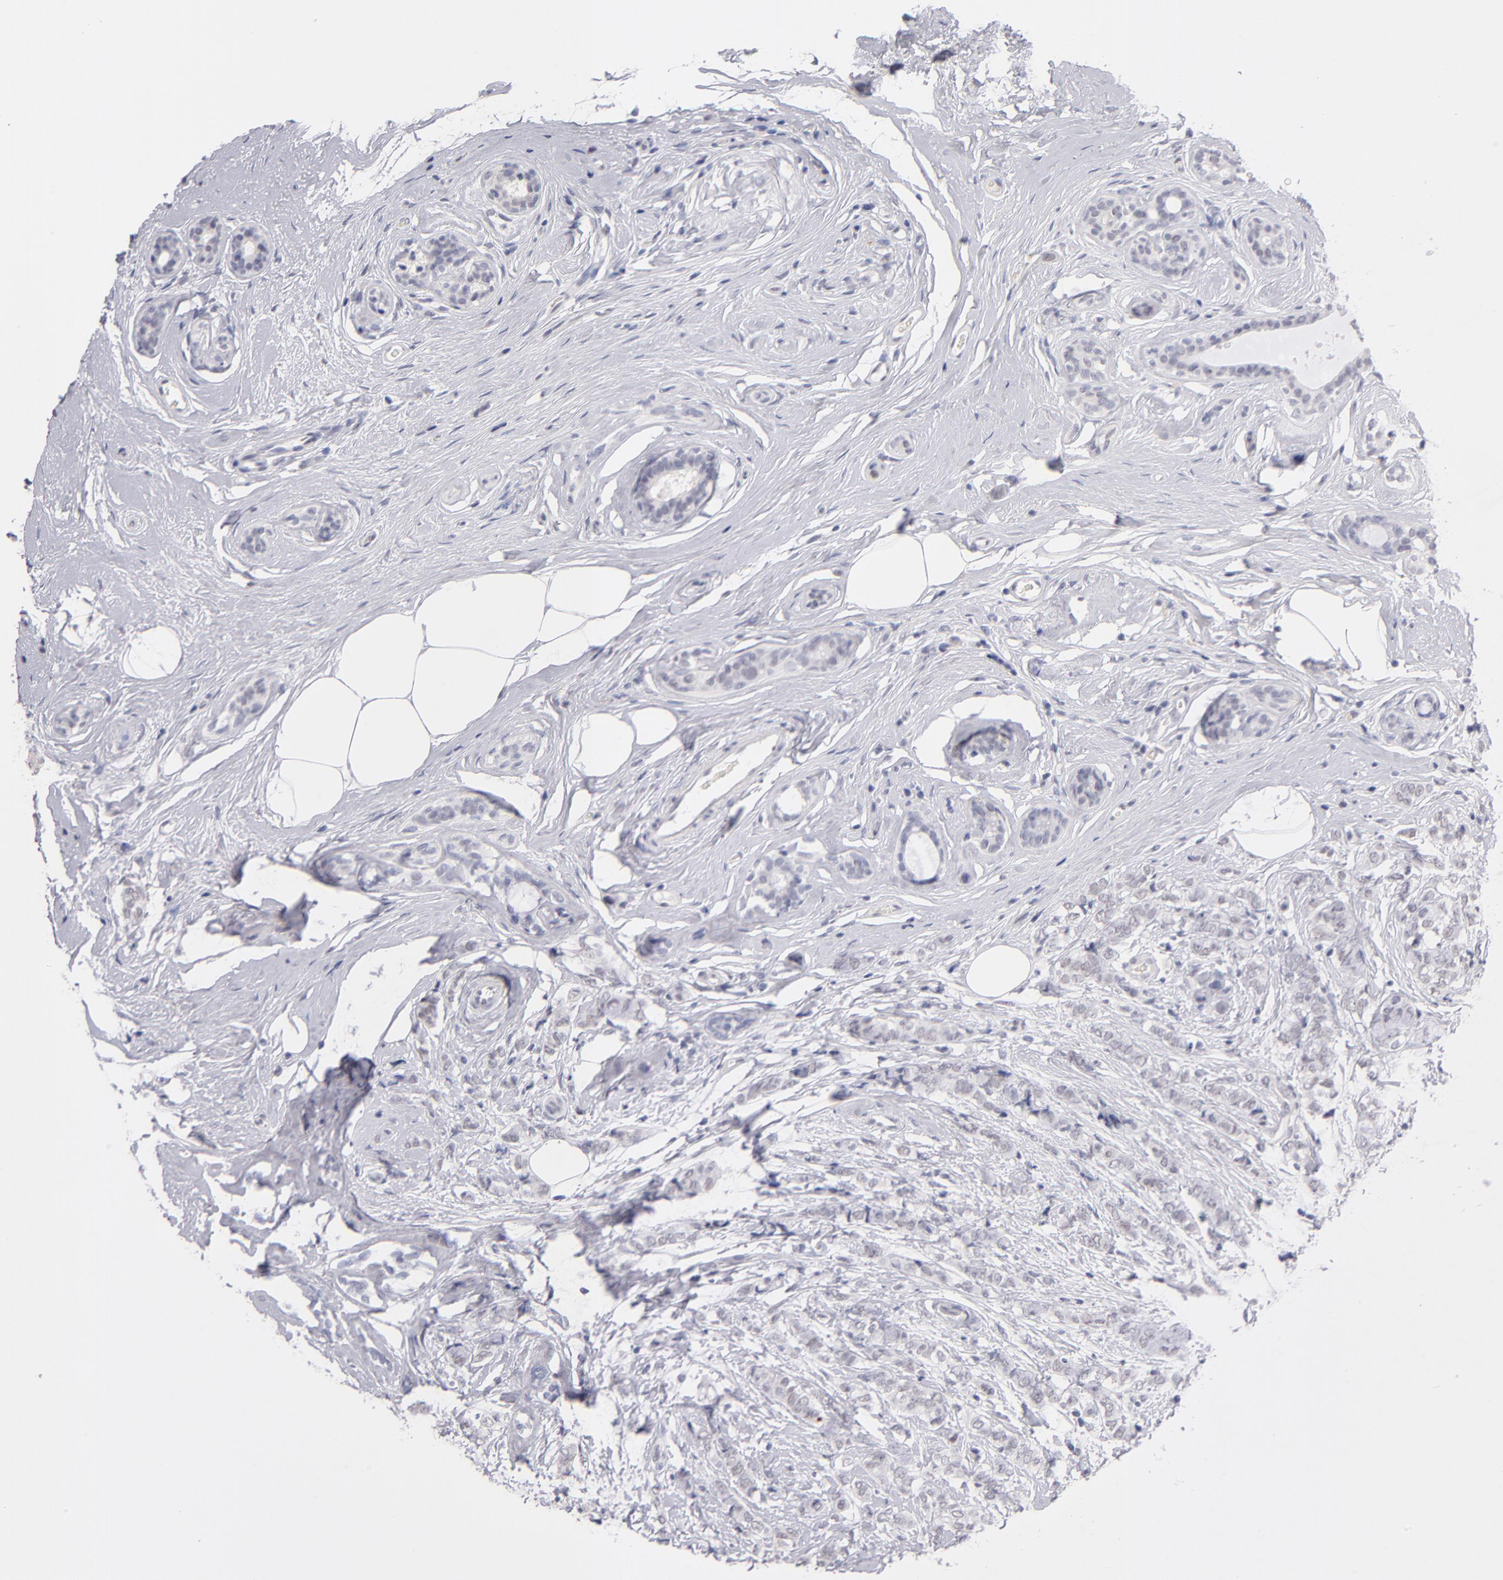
{"staining": {"intensity": "weak", "quantity": "25%-75%", "location": "nuclear"}, "tissue": "breast cancer", "cell_type": "Tumor cells", "image_type": "cancer", "snomed": [{"axis": "morphology", "description": "Lobular carcinoma"}, {"axis": "topography", "description": "Breast"}], "caption": "Immunohistochemistry (IHC) histopathology image of lobular carcinoma (breast) stained for a protein (brown), which reveals low levels of weak nuclear staining in approximately 25%-75% of tumor cells.", "gene": "TEX11", "patient": {"sex": "female", "age": 60}}